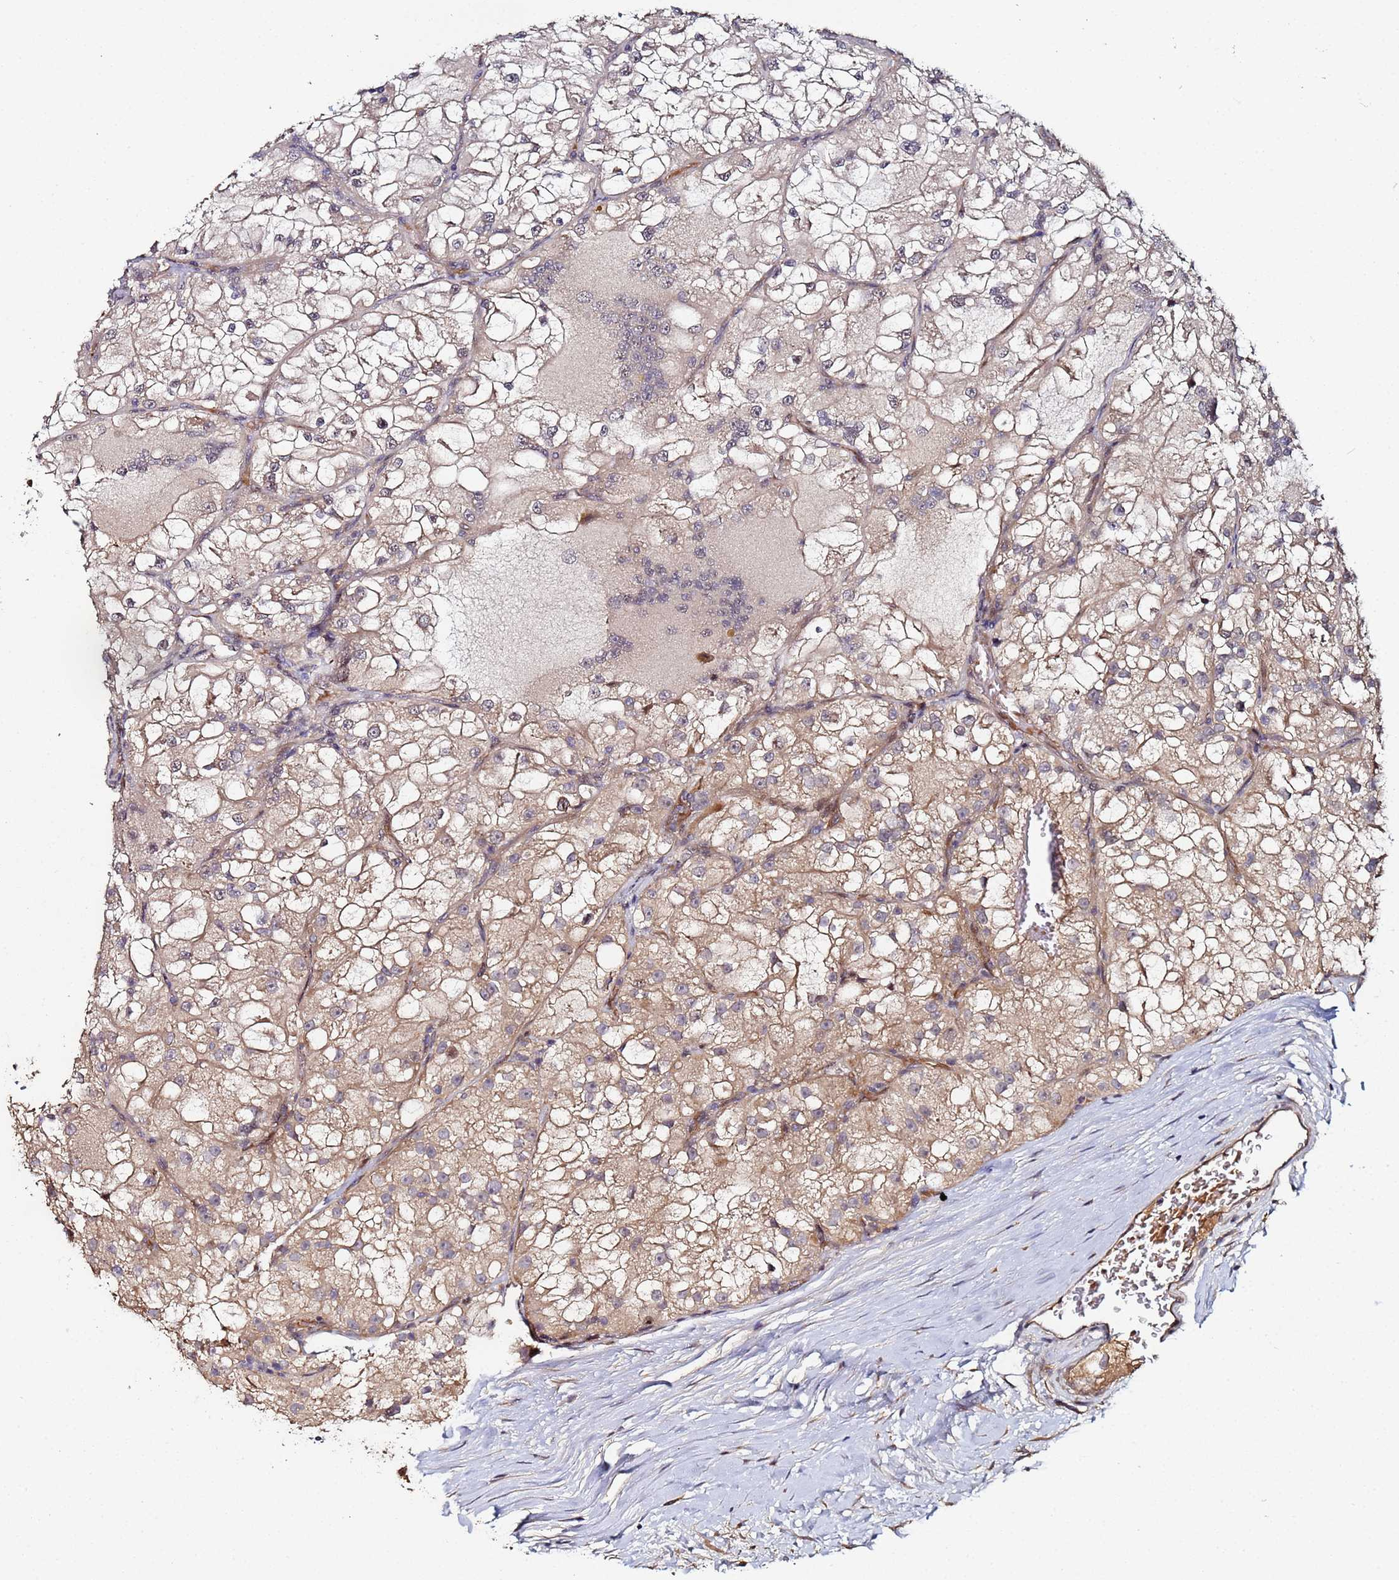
{"staining": {"intensity": "weak", "quantity": "25%-75%", "location": "cytoplasmic/membranous"}, "tissue": "renal cancer", "cell_type": "Tumor cells", "image_type": "cancer", "snomed": [{"axis": "morphology", "description": "Adenocarcinoma, NOS"}, {"axis": "topography", "description": "Kidney"}], "caption": "This histopathology image demonstrates renal adenocarcinoma stained with immunohistochemistry (IHC) to label a protein in brown. The cytoplasmic/membranous of tumor cells show weak positivity for the protein. Nuclei are counter-stained blue.", "gene": "OSER1", "patient": {"sex": "female", "age": 72}}